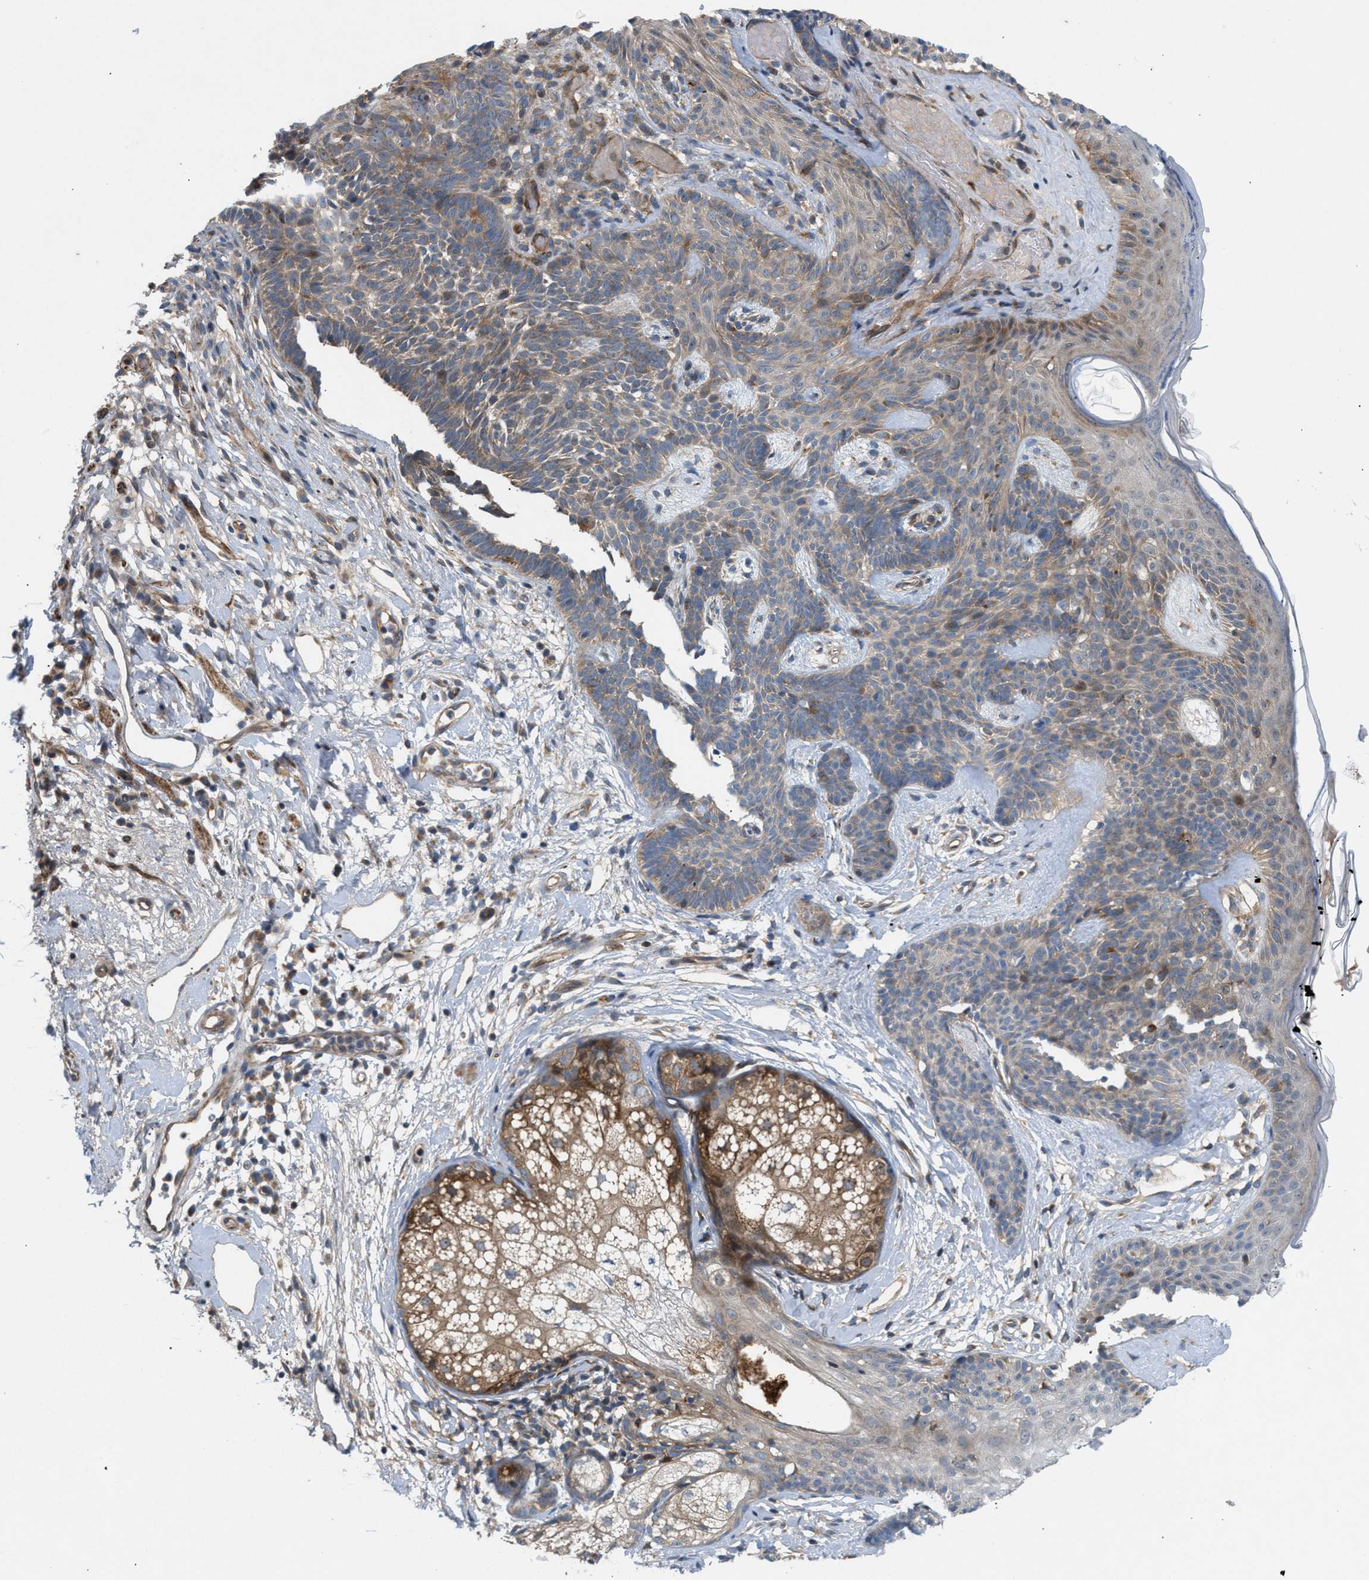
{"staining": {"intensity": "moderate", "quantity": "<25%", "location": "cytoplasmic/membranous"}, "tissue": "skin cancer", "cell_type": "Tumor cells", "image_type": "cancer", "snomed": [{"axis": "morphology", "description": "Developmental malformation"}, {"axis": "morphology", "description": "Basal cell carcinoma"}, {"axis": "topography", "description": "Skin"}], "caption": "Skin basal cell carcinoma was stained to show a protein in brown. There is low levels of moderate cytoplasmic/membranous staining in about <25% of tumor cells.", "gene": "CYB5D1", "patient": {"sex": "female", "age": 62}}